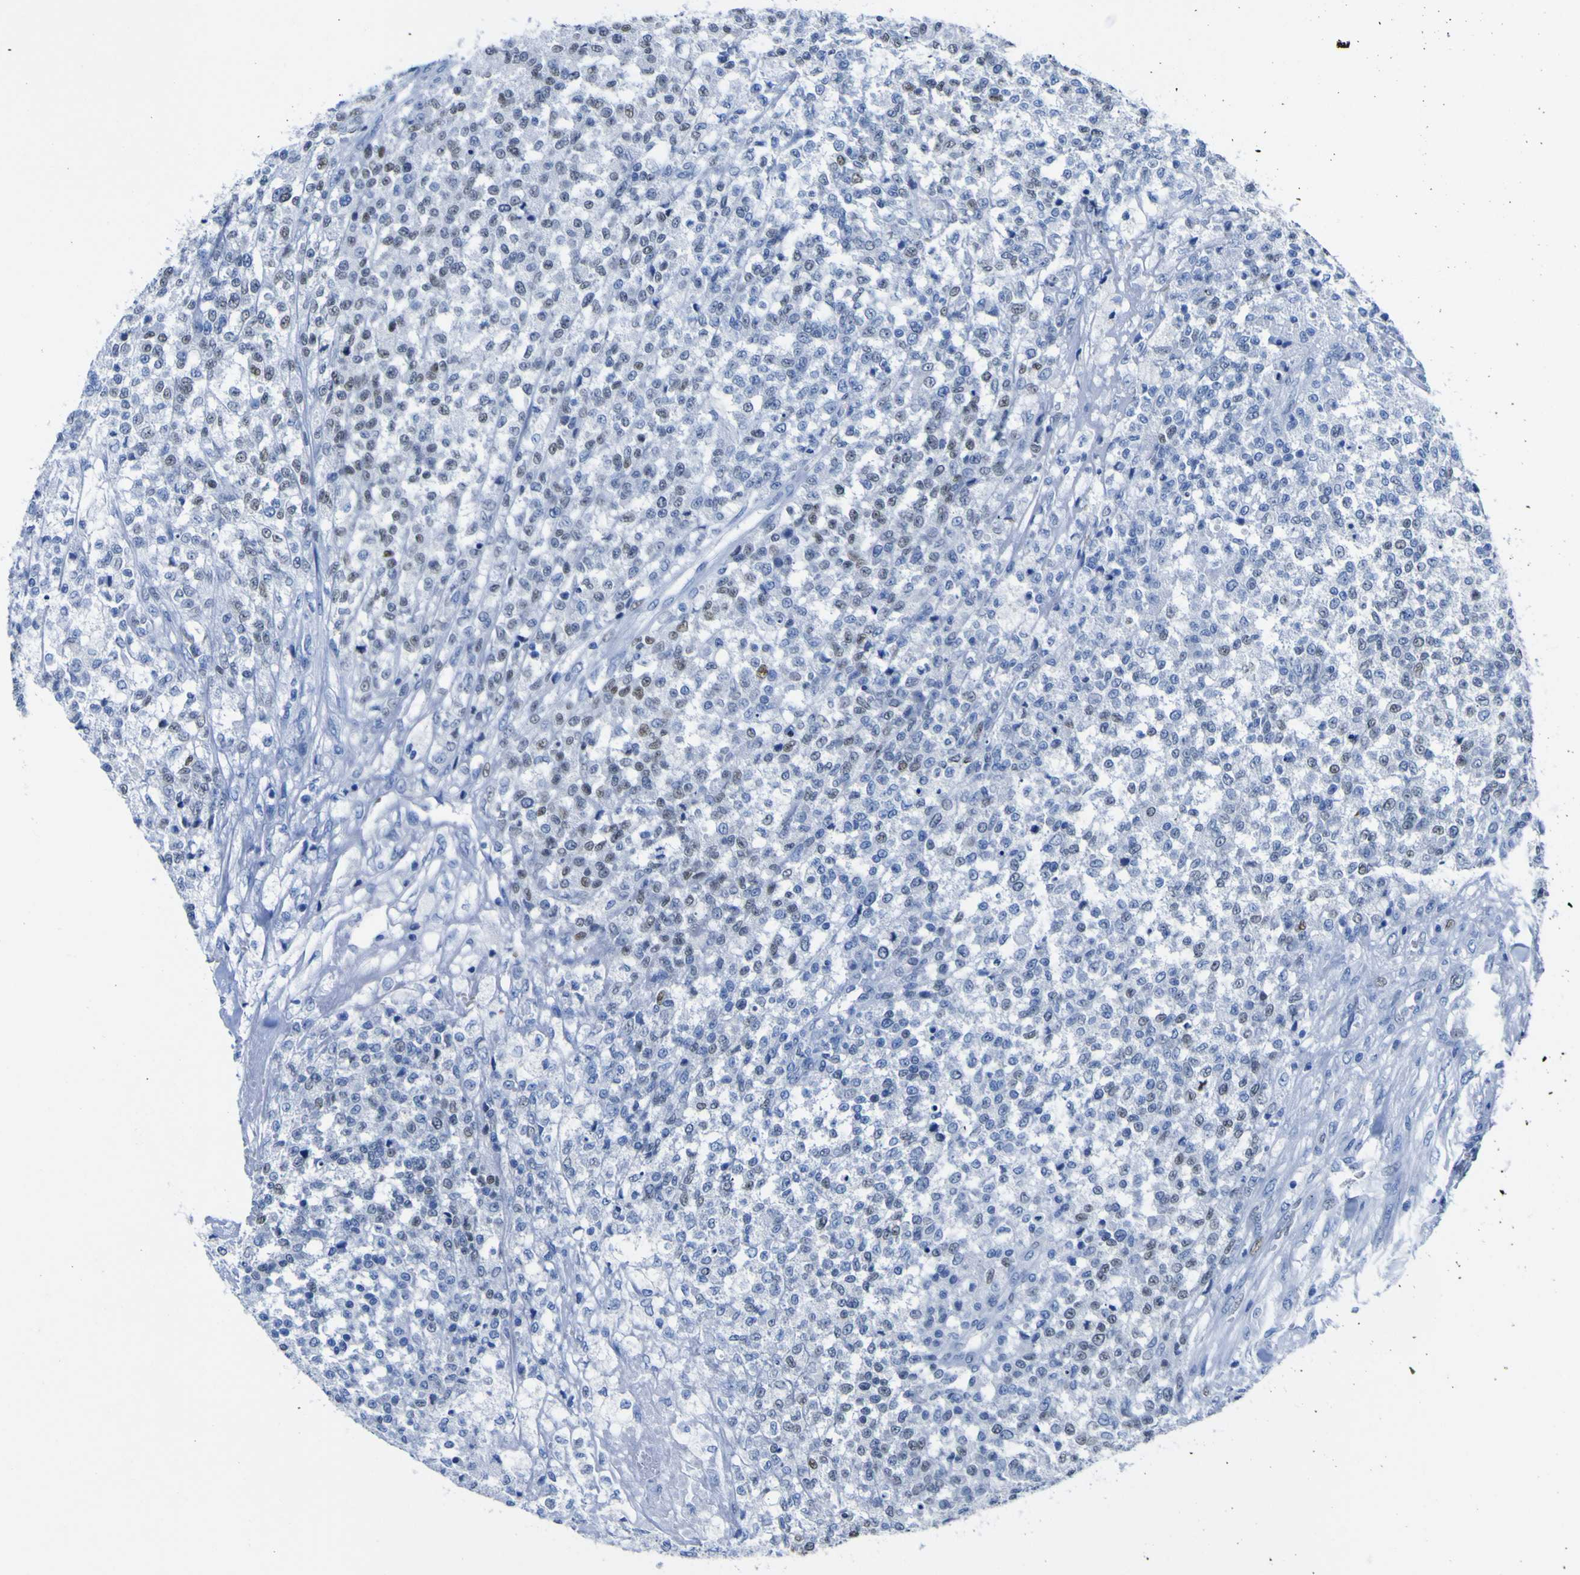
{"staining": {"intensity": "weak", "quantity": "<25%", "location": "nuclear"}, "tissue": "testis cancer", "cell_type": "Tumor cells", "image_type": "cancer", "snomed": [{"axis": "morphology", "description": "Seminoma, NOS"}, {"axis": "topography", "description": "Testis"}], "caption": "The immunohistochemistry micrograph has no significant positivity in tumor cells of testis cancer (seminoma) tissue.", "gene": "DACH1", "patient": {"sex": "male", "age": 59}}